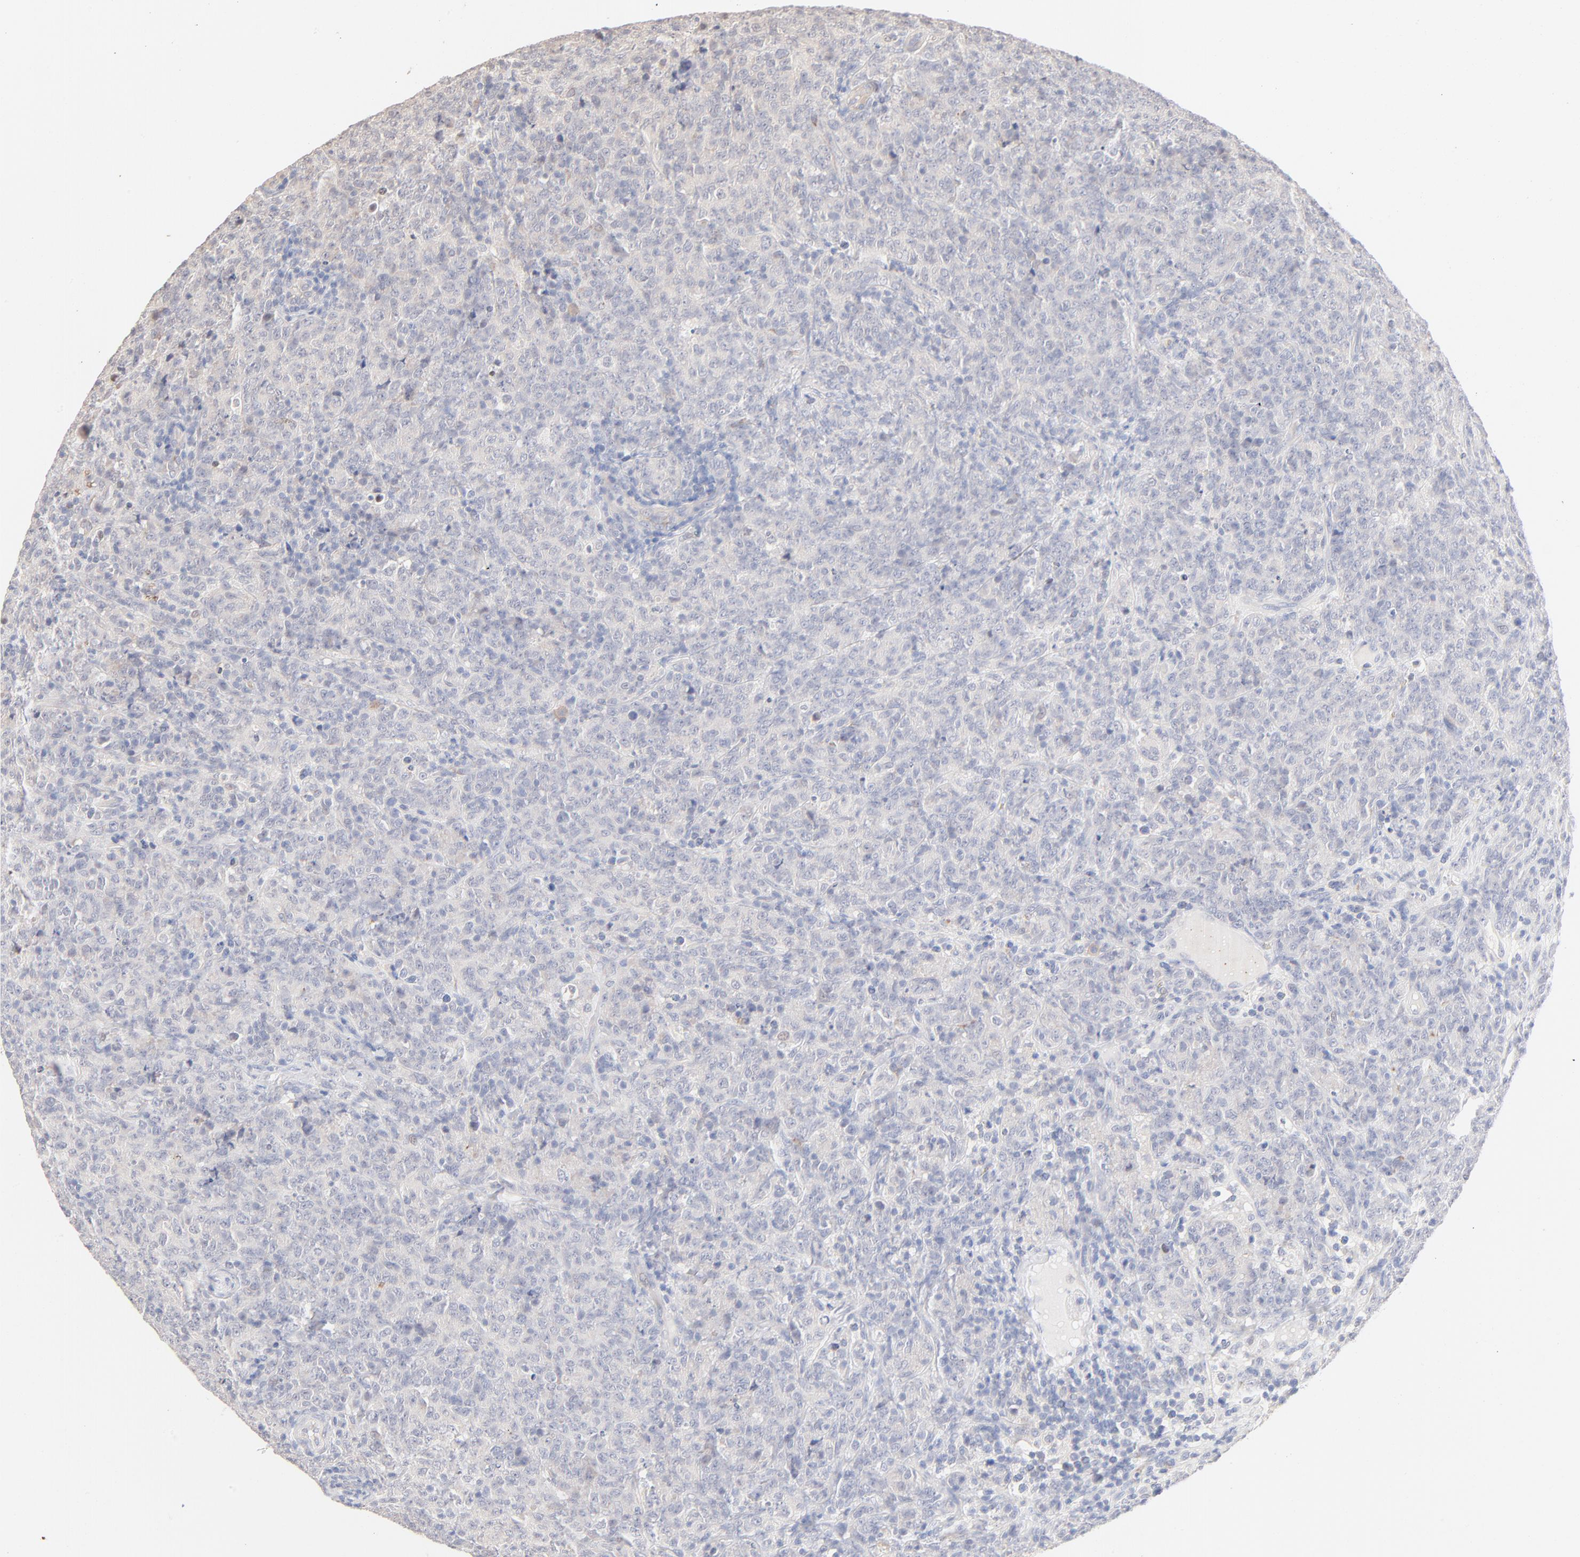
{"staining": {"intensity": "negative", "quantity": "none", "location": "none"}, "tissue": "lymphoma", "cell_type": "Tumor cells", "image_type": "cancer", "snomed": [{"axis": "morphology", "description": "Malignant lymphoma, non-Hodgkin's type, High grade"}, {"axis": "topography", "description": "Tonsil"}], "caption": "IHC micrograph of neoplastic tissue: lymphoma stained with DAB (3,3'-diaminobenzidine) demonstrates no significant protein expression in tumor cells. (DAB (3,3'-diaminobenzidine) immunohistochemistry (IHC) with hematoxylin counter stain).", "gene": "SPTB", "patient": {"sex": "female", "age": 36}}